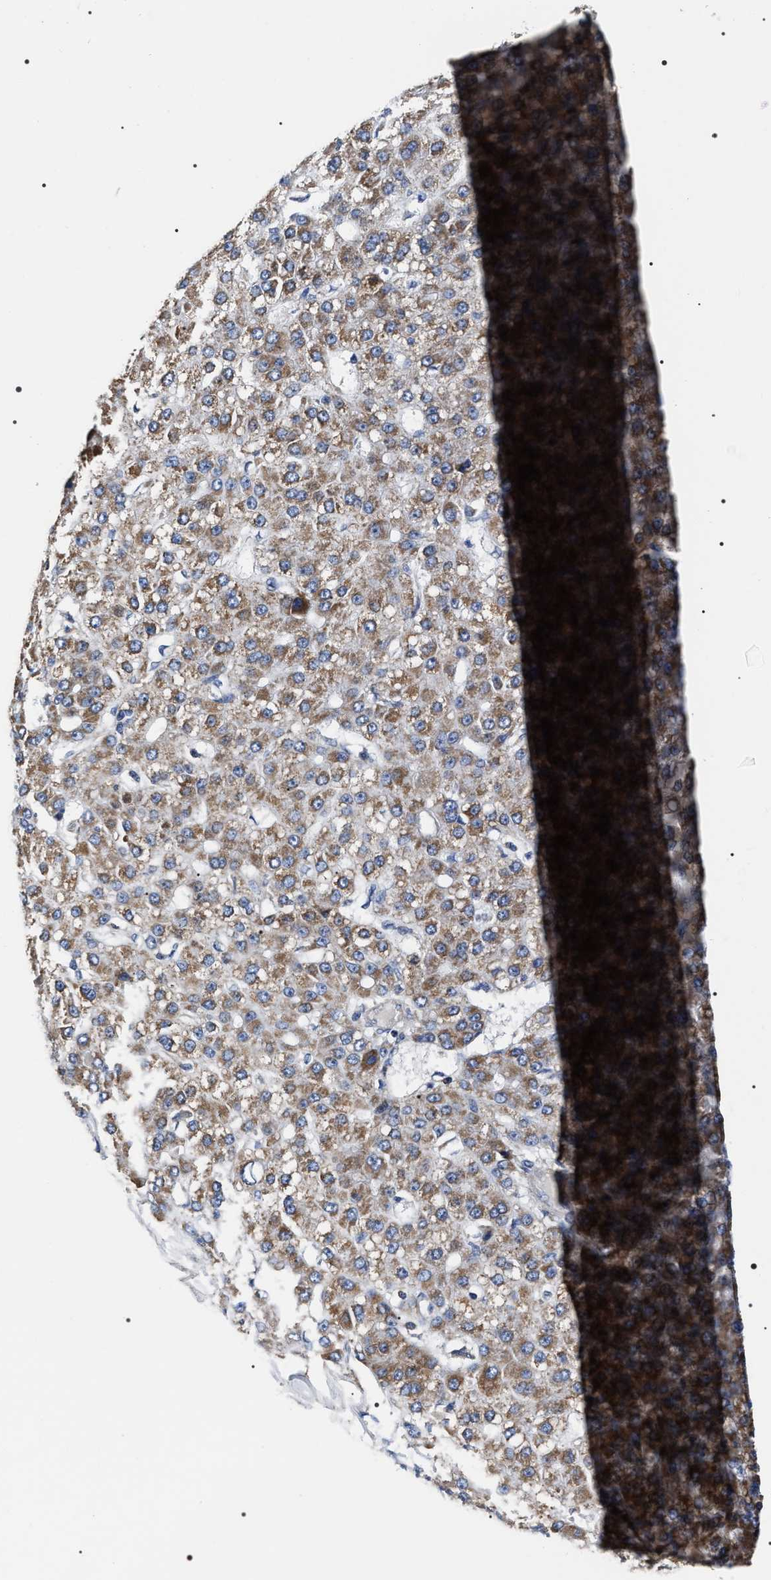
{"staining": {"intensity": "moderate", "quantity": ">75%", "location": "cytoplasmic/membranous"}, "tissue": "liver cancer", "cell_type": "Tumor cells", "image_type": "cancer", "snomed": [{"axis": "morphology", "description": "Carcinoma, Hepatocellular, NOS"}, {"axis": "topography", "description": "Liver"}], "caption": "This histopathology image displays immunohistochemistry (IHC) staining of human liver hepatocellular carcinoma, with medium moderate cytoplasmic/membranous staining in approximately >75% of tumor cells.", "gene": "MIS18A", "patient": {"sex": "male", "age": 67}}